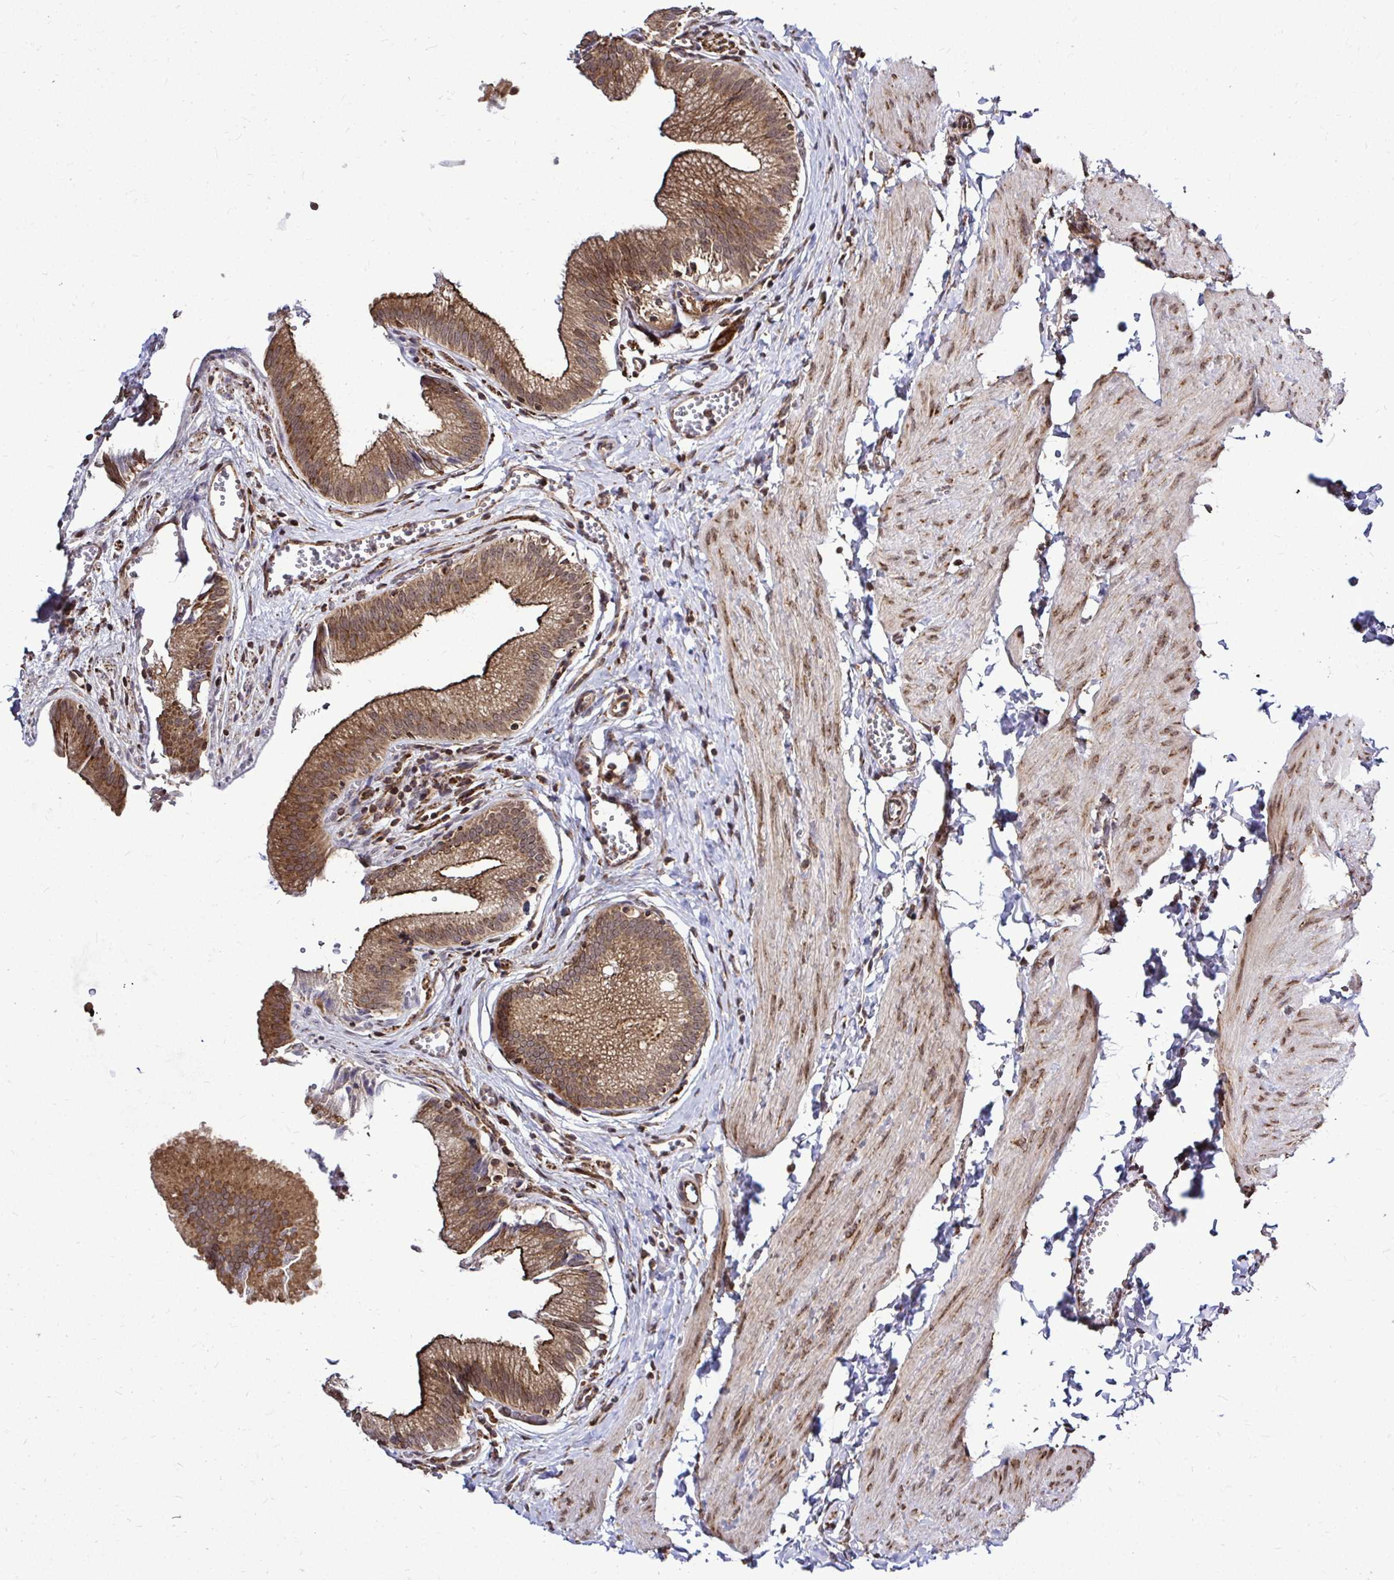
{"staining": {"intensity": "moderate", "quantity": ">75%", "location": "cytoplasmic/membranous,nuclear"}, "tissue": "gallbladder", "cell_type": "Glandular cells", "image_type": "normal", "snomed": [{"axis": "morphology", "description": "Normal tissue, NOS"}, {"axis": "topography", "description": "Gallbladder"}, {"axis": "topography", "description": "Peripheral nerve tissue"}], "caption": "This photomicrograph shows normal gallbladder stained with IHC to label a protein in brown. The cytoplasmic/membranous,nuclear of glandular cells show moderate positivity for the protein. Nuclei are counter-stained blue.", "gene": "FMR1", "patient": {"sex": "male", "age": 17}}